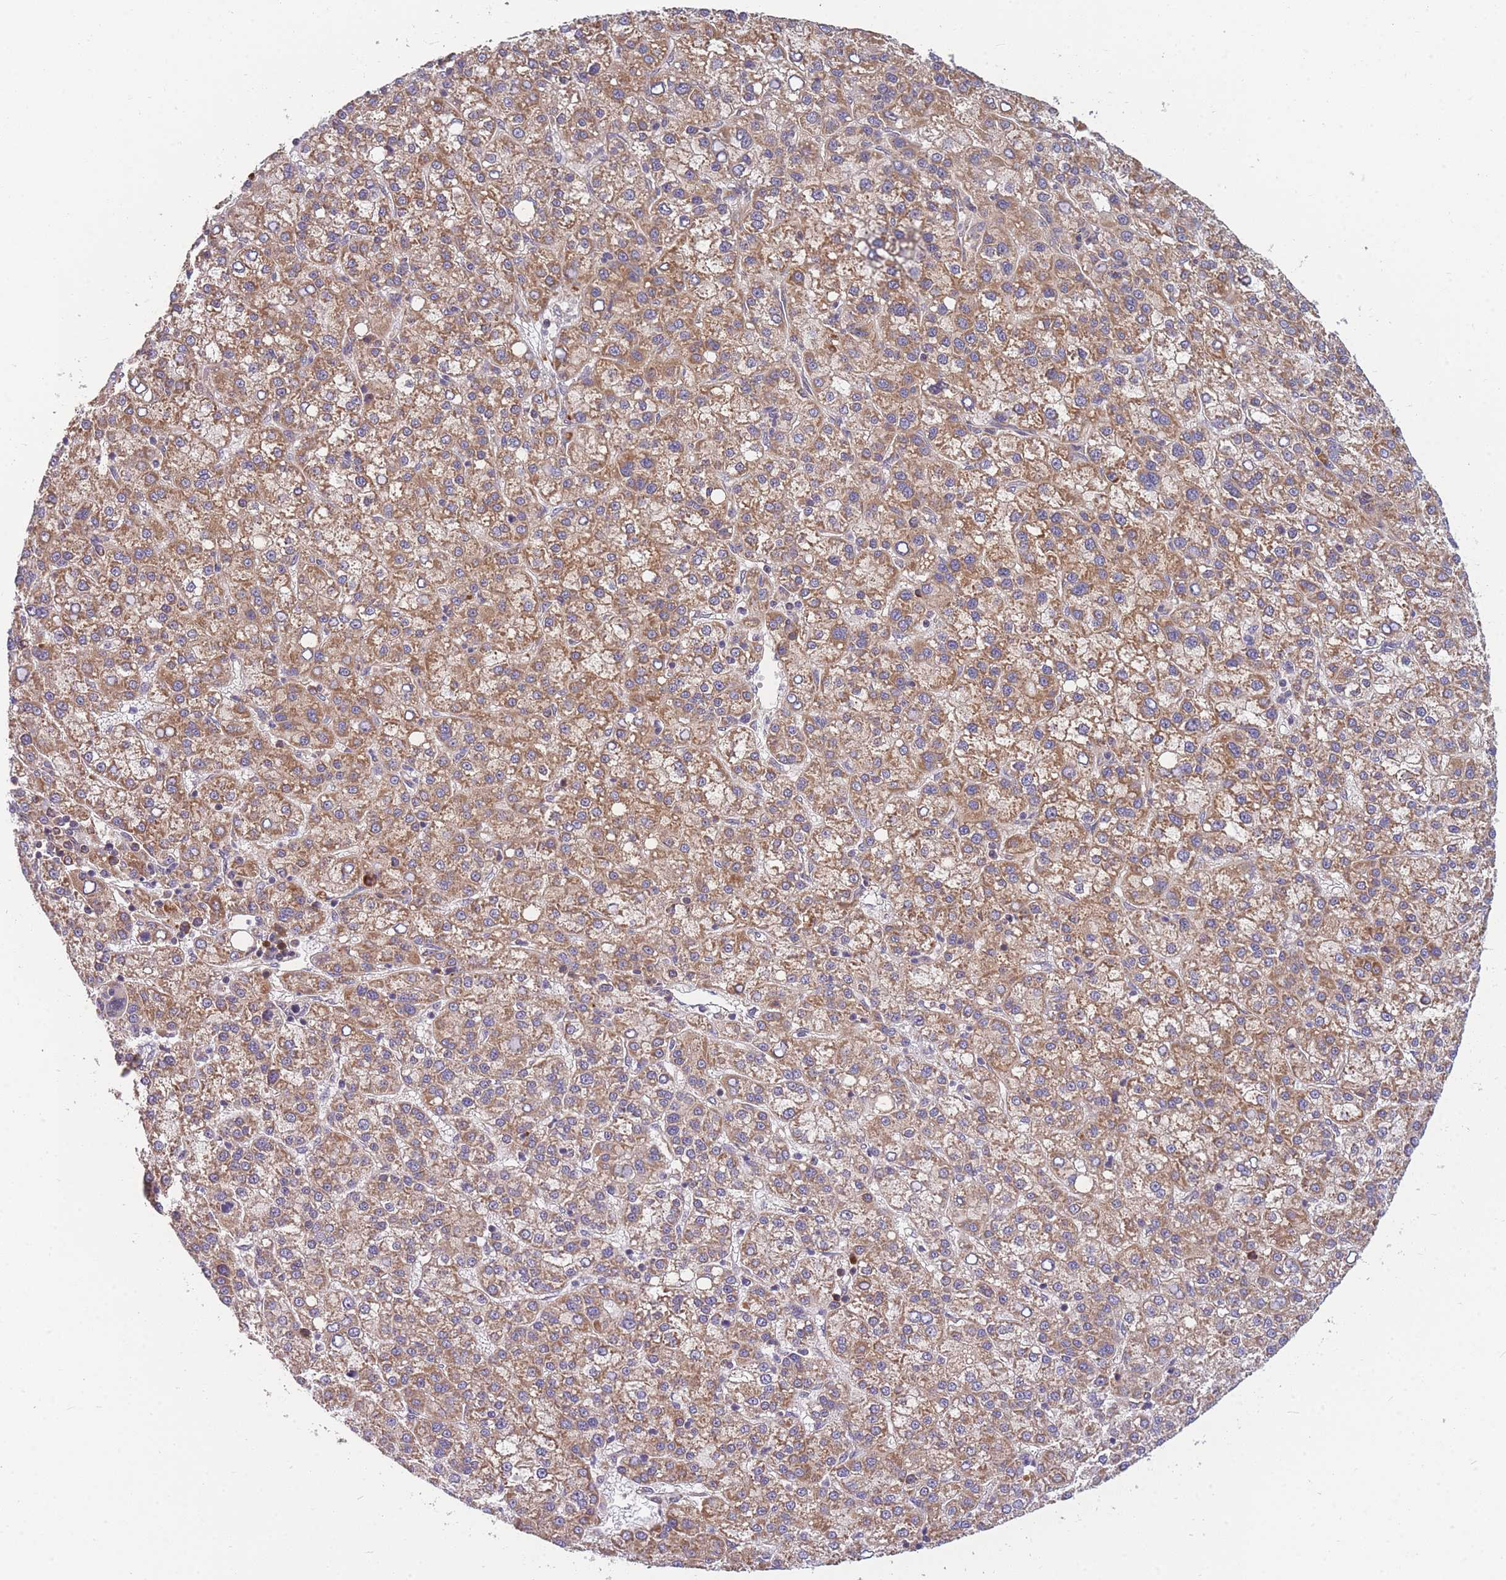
{"staining": {"intensity": "moderate", "quantity": ">75%", "location": "cytoplasmic/membranous"}, "tissue": "liver cancer", "cell_type": "Tumor cells", "image_type": "cancer", "snomed": [{"axis": "morphology", "description": "Carcinoma, Hepatocellular, NOS"}, {"axis": "topography", "description": "Liver"}], "caption": "Protein staining of liver cancer tissue demonstrates moderate cytoplasmic/membranous expression in about >75% of tumor cells. Nuclei are stained in blue.", "gene": "MRPL23", "patient": {"sex": "female", "age": 58}}